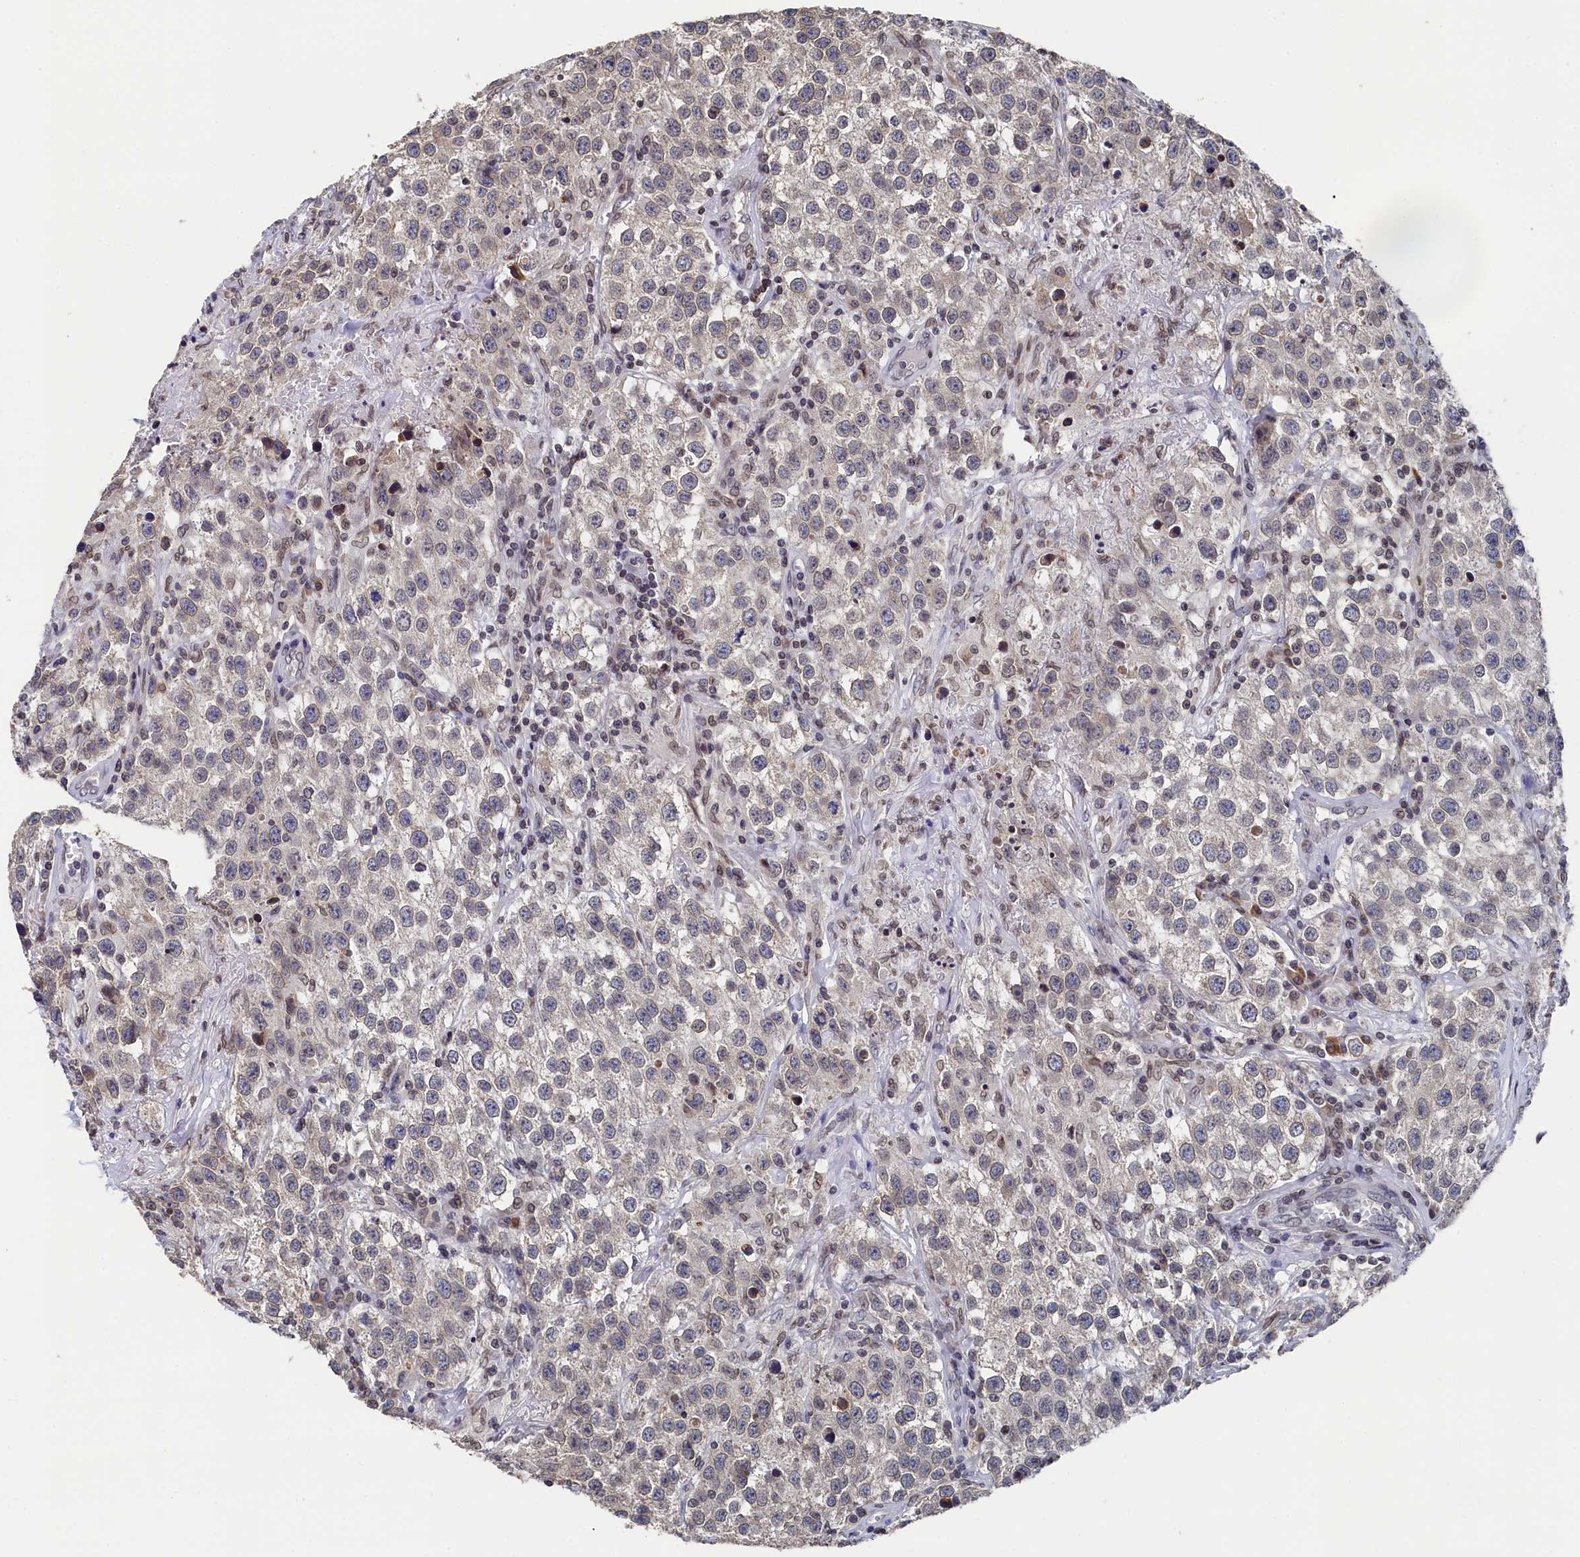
{"staining": {"intensity": "negative", "quantity": "none", "location": "none"}, "tissue": "testis cancer", "cell_type": "Tumor cells", "image_type": "cancer", "snomed": [{"axis": "morphology", "description": "Seminoma, NOS"}, {"axis": "morphology", "description": "Carcinoma, Embryonal, NOS"}, {"axis": "topography", "description": "Testis"}], "caption": "Immunohistochemistry of human seminoma (testis) exhibits no expression in tumor cells.", "gene": "ANKEF1", "patient": {"sex": "male", "age": 43}}